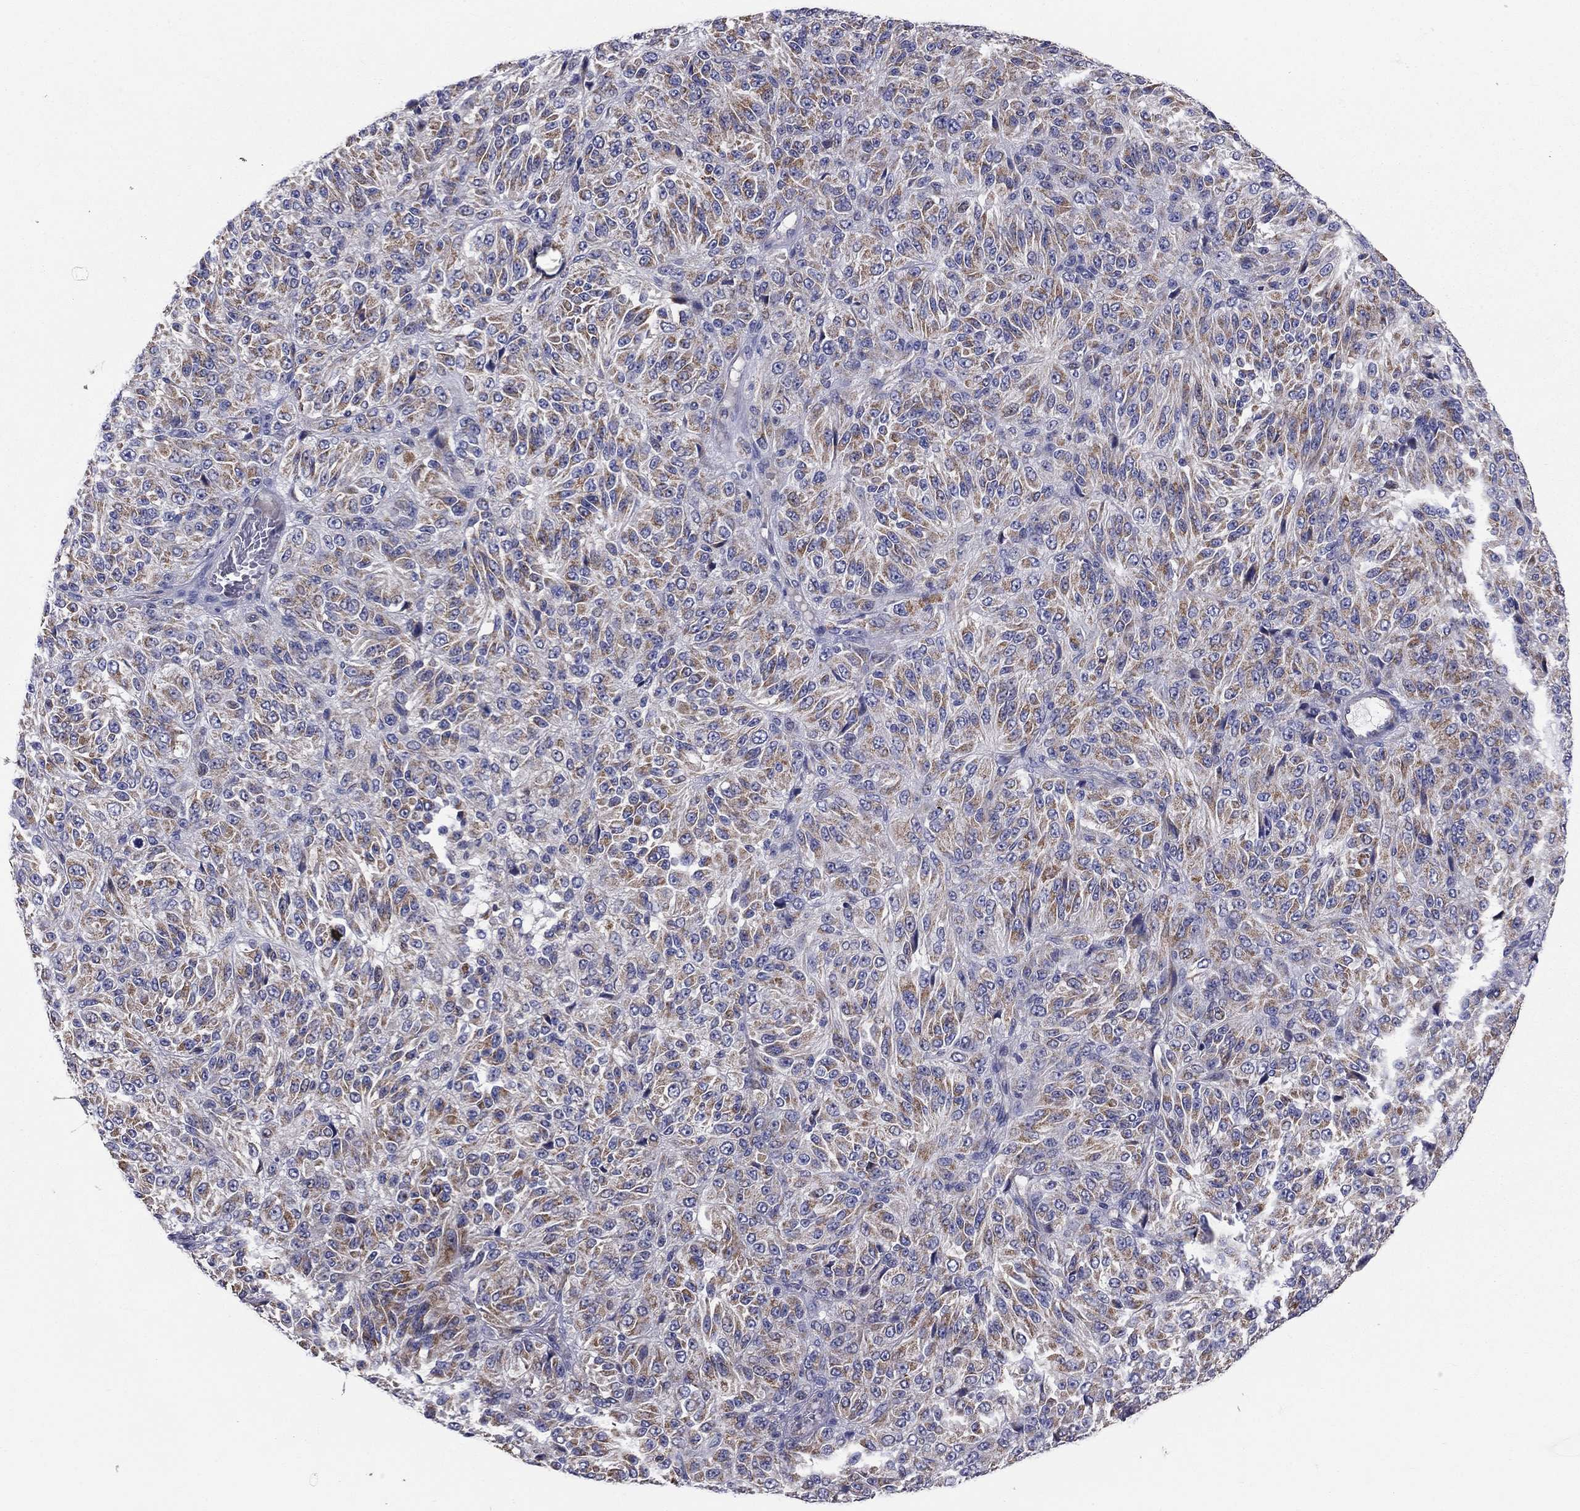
{"staining": {"intensity": "moderate", "quantity": ">75%", "location": "cytoplasmic/membranous"}, "tissue": "melanoma", "cell_type": "Tumor cells", "image_type": "cancer", "snomed": [{"axis": "morphology", "description": "Malignant melanoma, Metastatic site"}, {"axis": "topography", "description": "Brain"}], "caption": "Malignant melanoma (metastatic site) tissue demonstrates moderate cytoplasmic/membranous positivity in approximately >75% of tumor cells Nuclei are stained in blue.", "gene": "EMP2", "patient": {"sex": "female", "age": 56}}